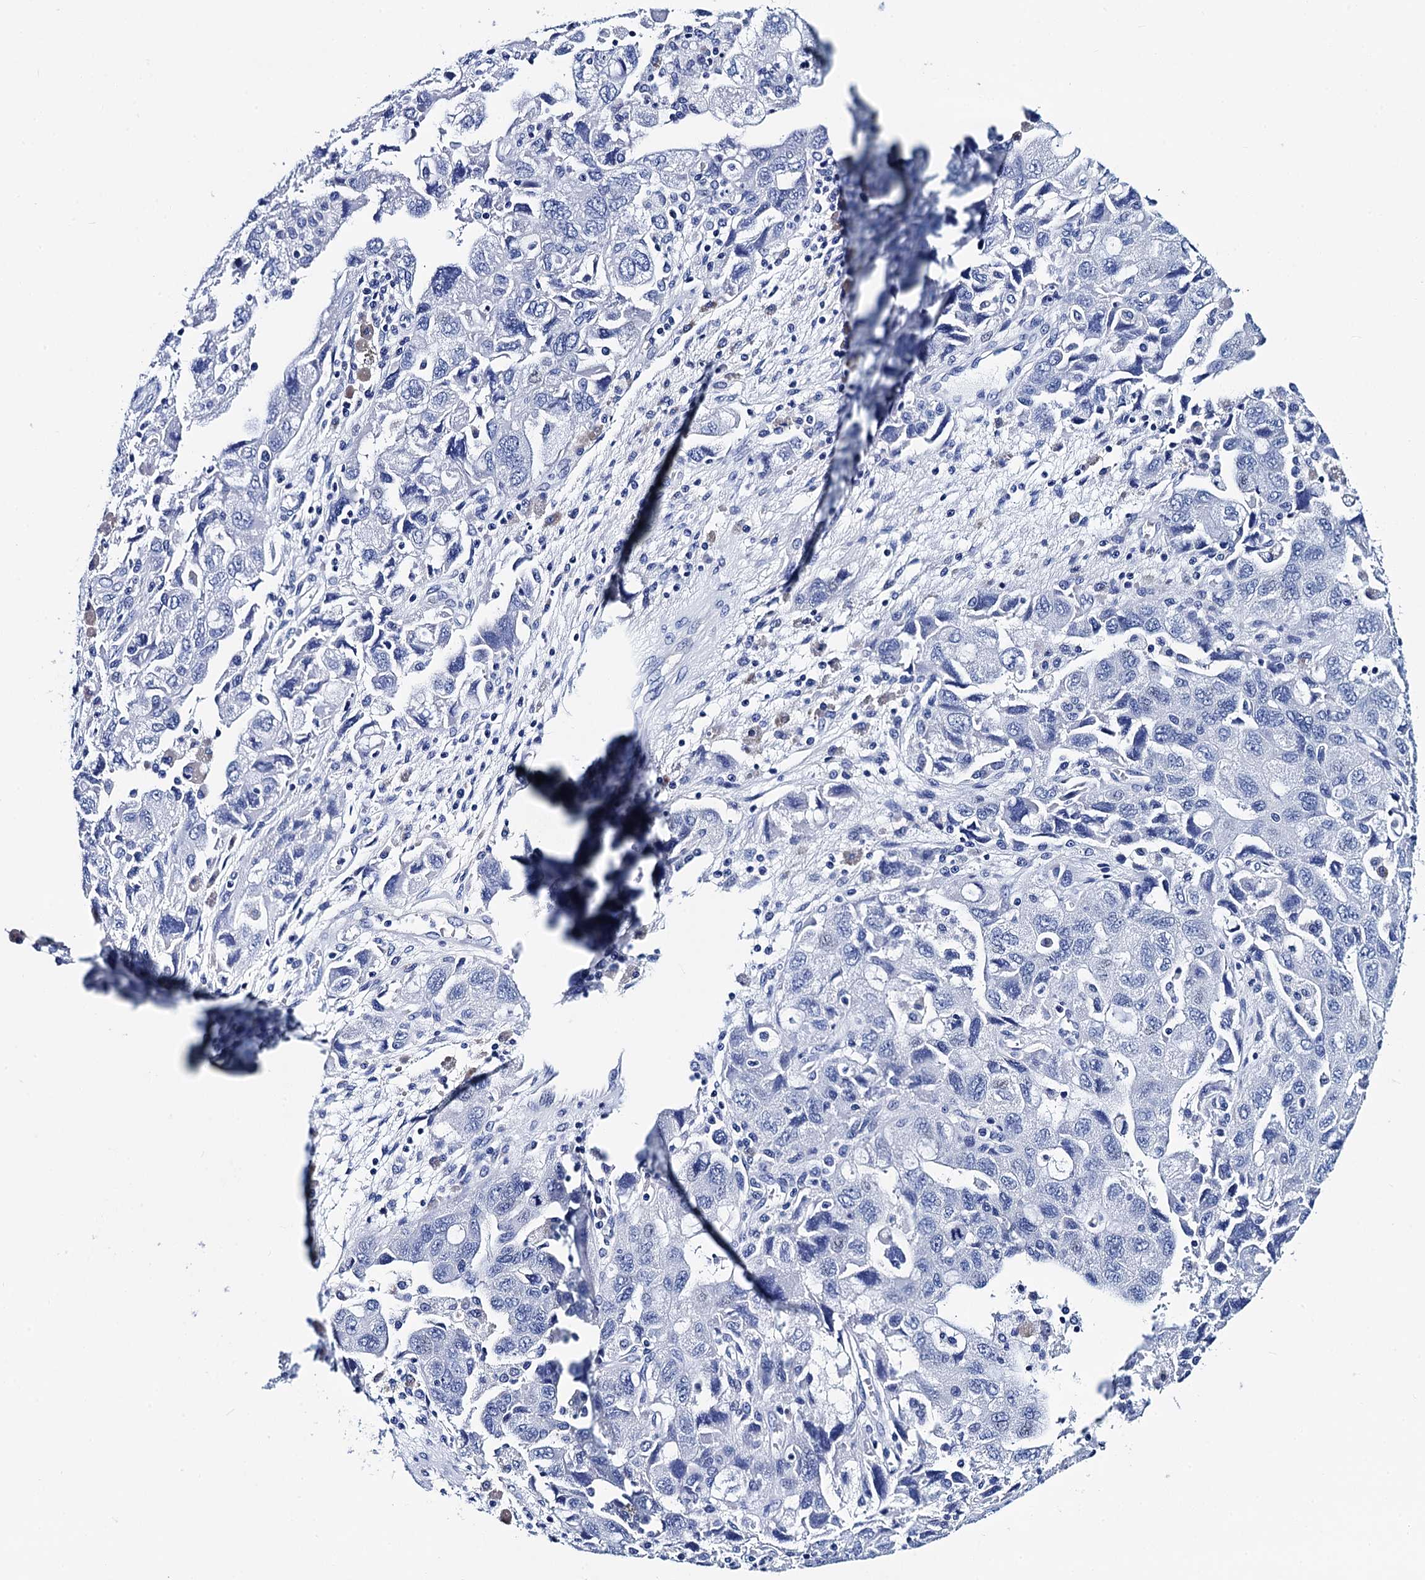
{"staining": {"intensity": "negative", "quantity": "none", "location": "none"}, "tissue": "ovarian cancer", "cell_type": "Tumor cells", "image_type": "cancer", "snomed": [{"axis": "morphology", "description": "Carcinoma, NOS"}, {"axis": "morphology", "description": "Cystadenocarcinoma, serous, NOS"}, {"axis": "topography", "description": "Ovary"}], "caption": "DAB (3,3'-diaminobenzidine) immunohistochemical staining of human ovarian serous cystadenocarcinoma shows no significant staining in tumor cells.", "gene": "MYBPC3", "patient": {"sex": "female", "age": 69}}